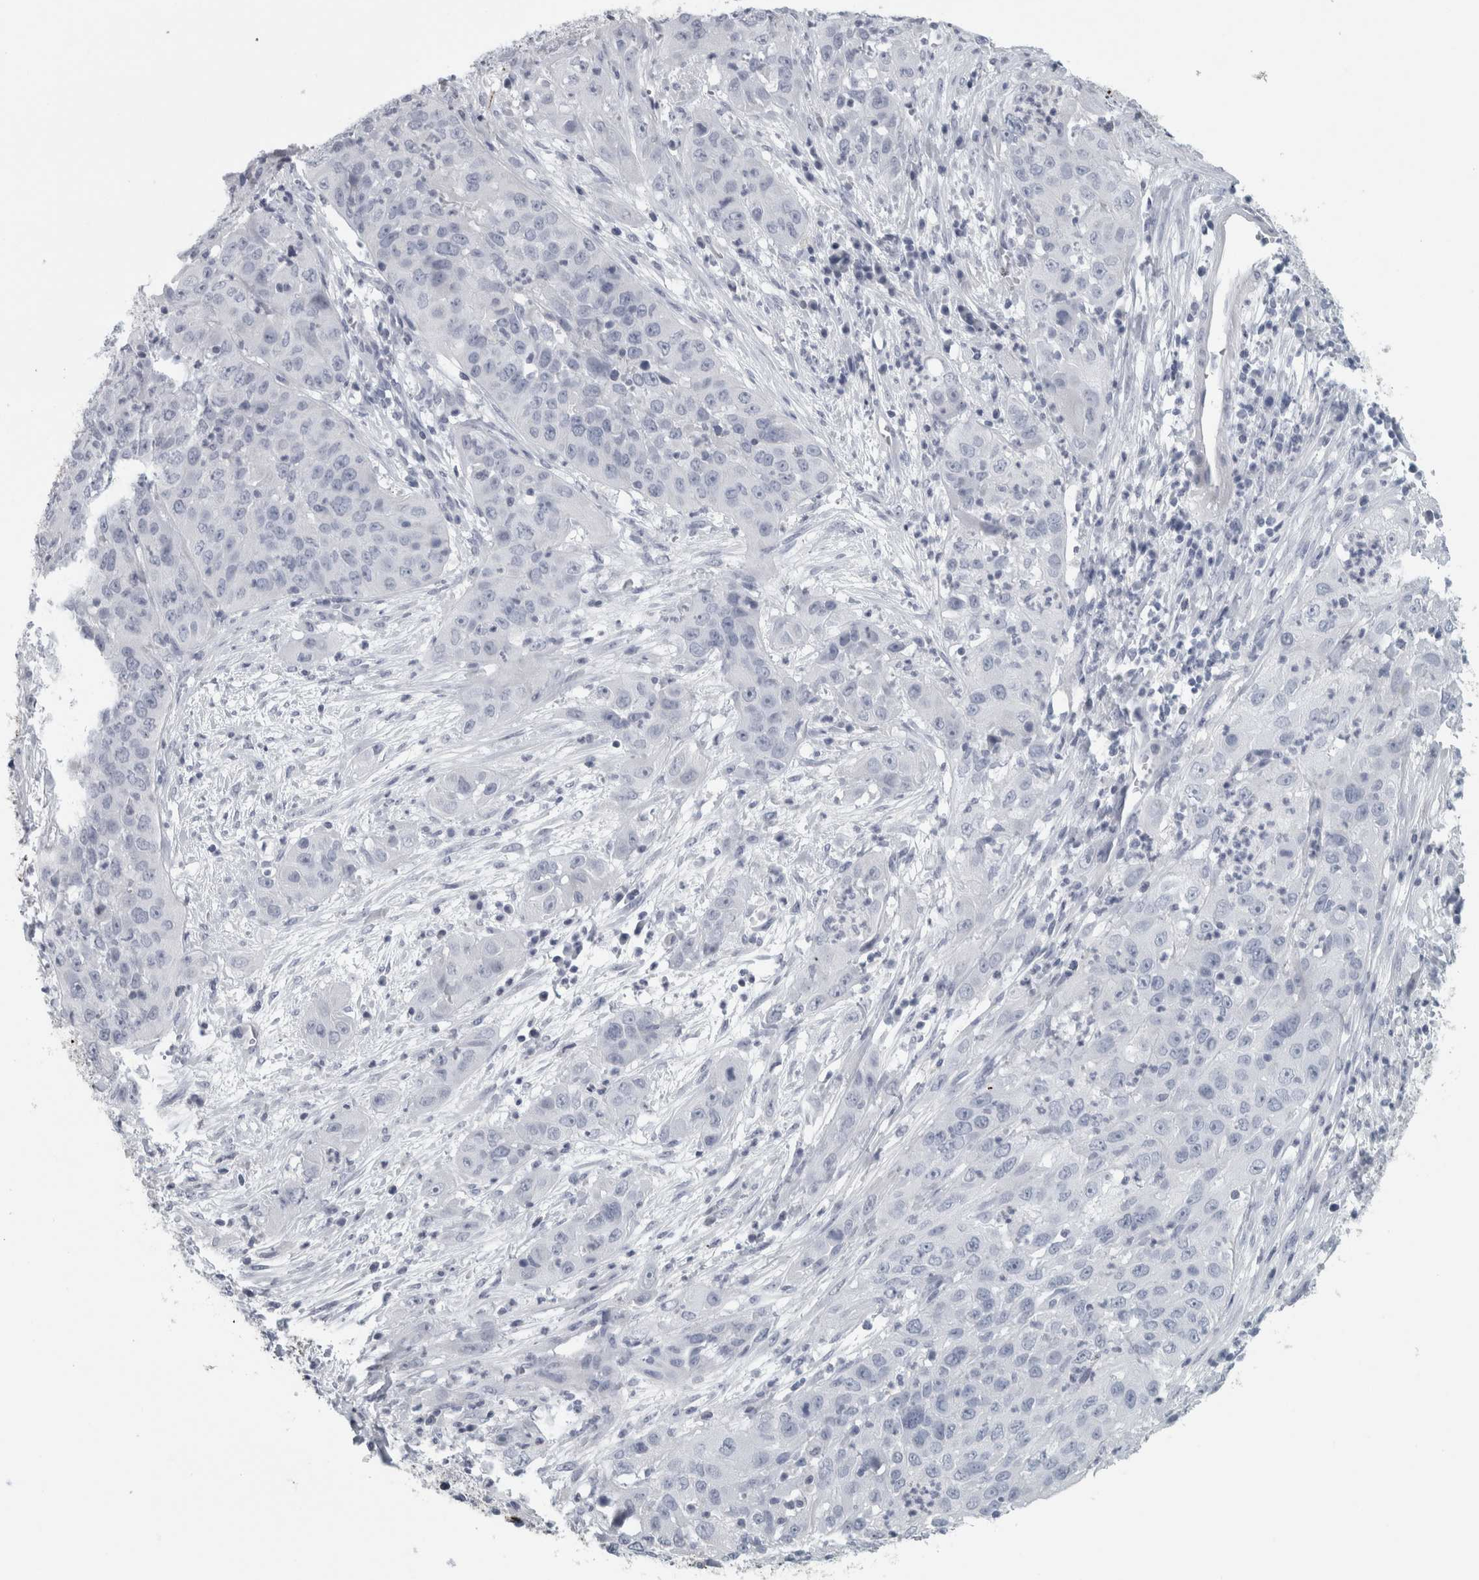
{"staining": {"intensity": "negative", "quantity": "none", "location": "none"}, "tissue": "cervical cancer", "cell_type": "Tumor cells", "image_type": "cancer", "snomed": [{"axis": "morphology", "description": "Squamous cell carcinoma, NOS"}, {"axis": "topography", "description": "Cervix"}], "caption": "IHC micrograph of neoplastic tissue: cervical cancer (squamous cell carcinoma) stained with DAB shows no significant protein positivity in tumor cells.", "gene": "CPE", "patient": {"sex": "female", "age": 32}}